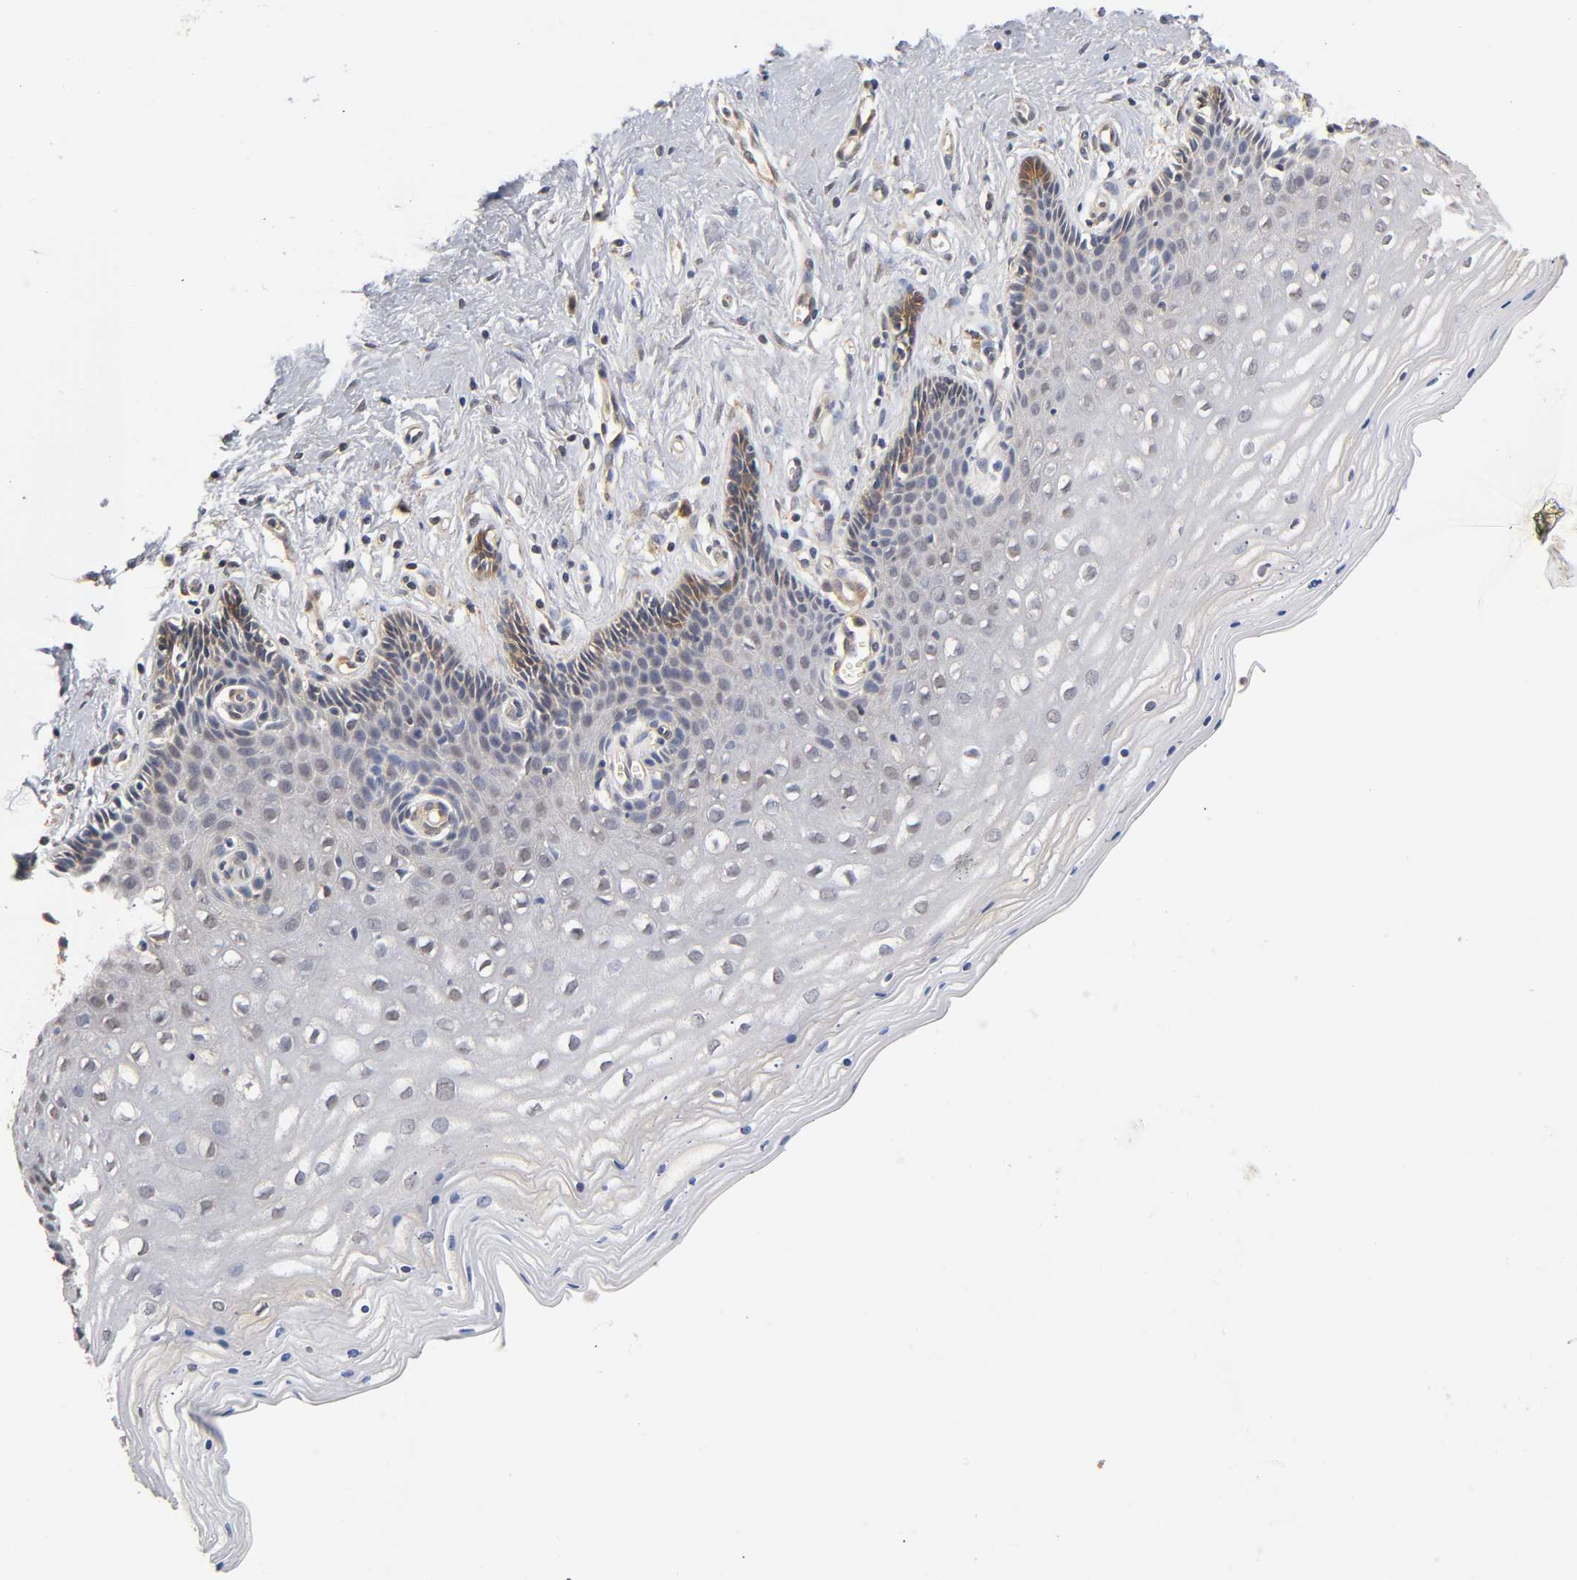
{"staining": {"intensity": "negative", "quantity": "none", "location": "none"}, "tissue": "cervix", "cell_type": "Glandular cells", "image_type": "normal", "snomed": [{"axis": "morphology", "description": "Normal tissue, NOS"}, {"axis": "topography", "description": "Cervix"}], "caption": "Protein analysis of benign cervix displays no significant staining in glandular cells.", "gene": "PDE5A", "patient": {"sex": "female", "age": 39}}